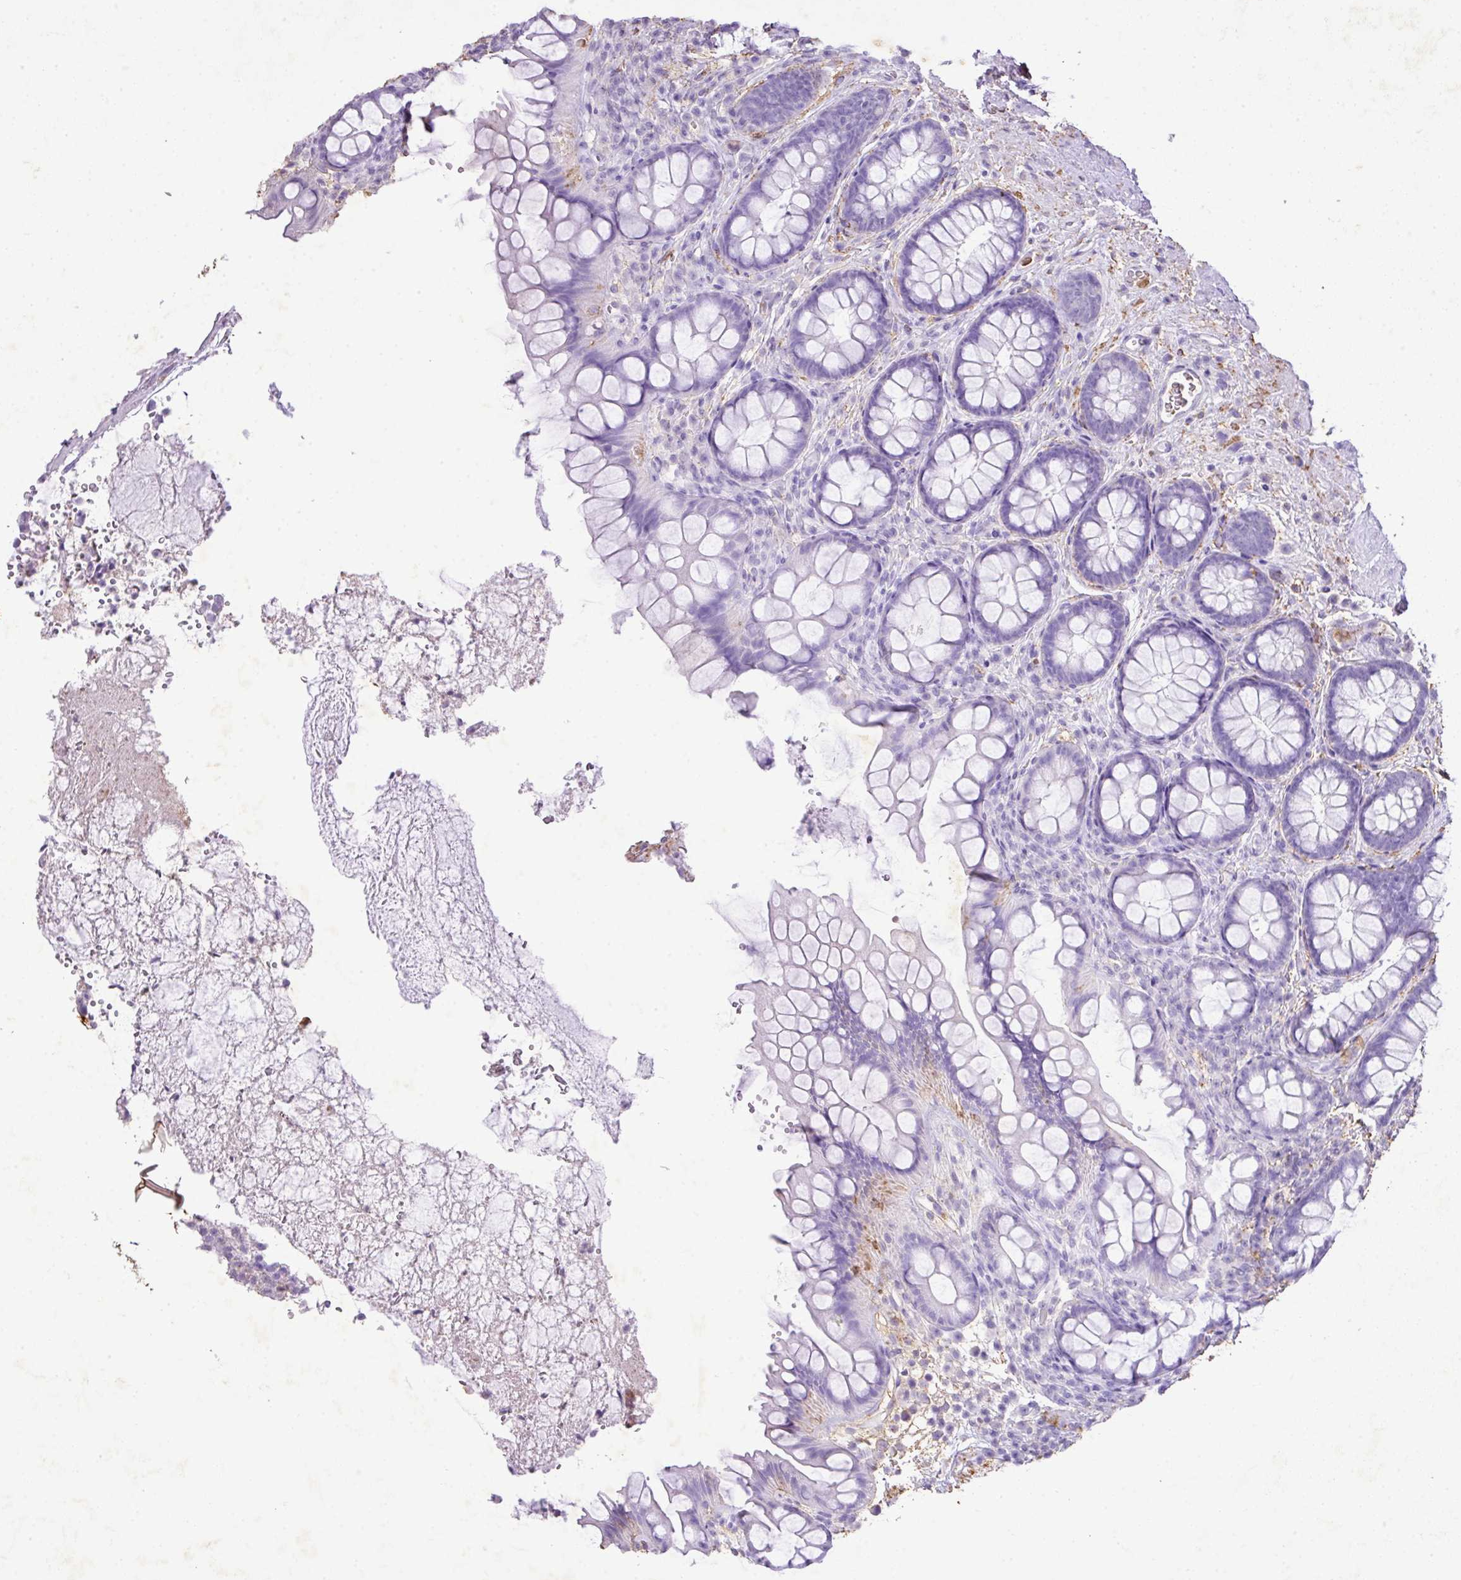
{"staining": {"intensity": "negative", "quantity": "none", "location": "none"}, "tissue": "rectum", "cell_type": "Glandular cells", "image_type": "normal", "snomed": [{"axis": "morphology", "description": "Normal tissue, NOS"}, {"axis": "topography", "description": "Rectum"}, {"axis": "topography", "description": "Peripheral nerve tissue"}], "caption": "Immunohistochemistry (IHC) photomicrograph of benign rectum: human rectum stained with DAB (3,3'-diaminobenzidine) displays no significant protein staining in glandular cells.", "gene": "KCNJ11", "patient": {"sex": "female", "age": 69}}